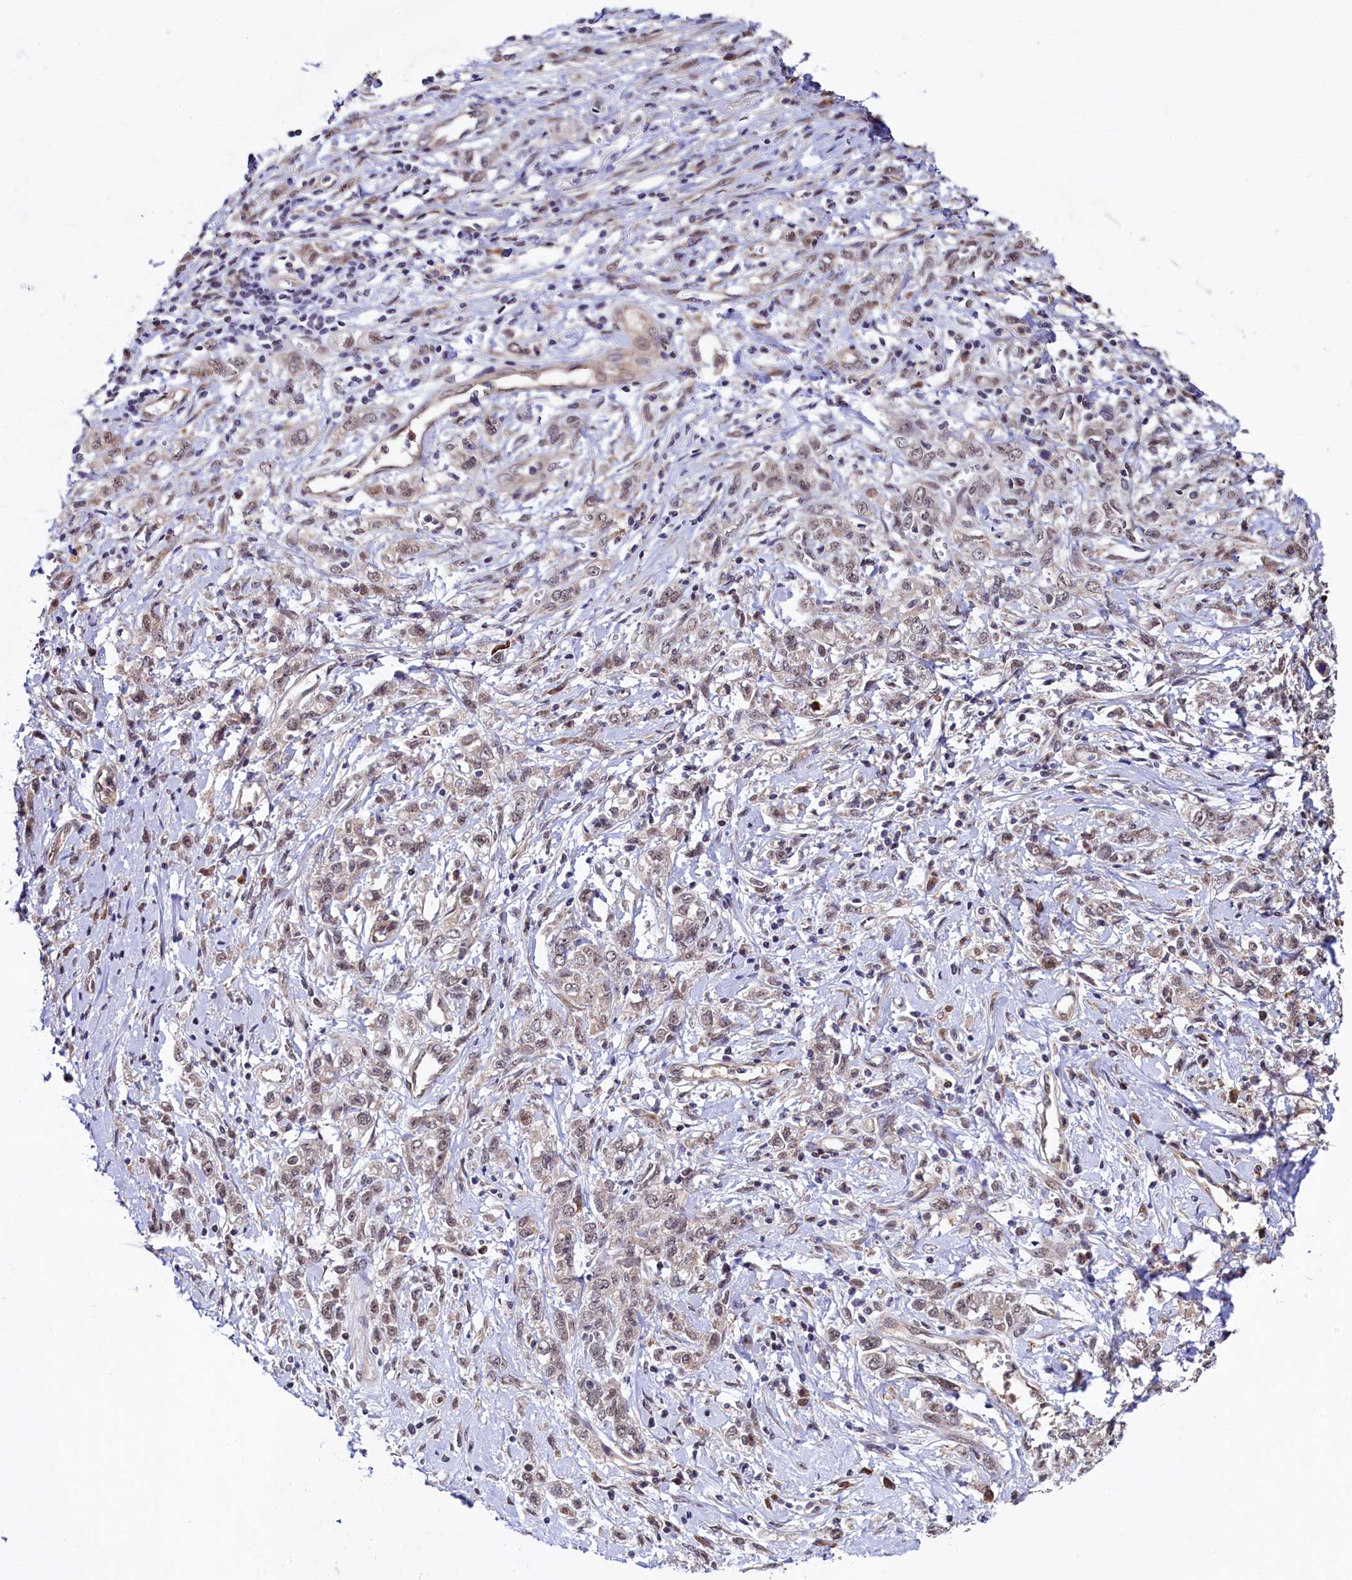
{"staining": {"intensity": "weak", "quantity": "25%-75%", "location": "nuclear"}, "tissue": "stomach cancer", "cell_type": "Tumor cells", "image_type": "cancer", "snomed": [{"axis": "morphology", "description": "Adenocarcinoma, NOS"}, {"axis": "topography", "description": "Stomach"}], "caption": "A histopathology image of adenocarcinoma (stomach) stained for a protein shows weak nuclear brown staining in tumor cells.", "gene": "LEO1", "patient": {"sex": "female", "age": 76}}